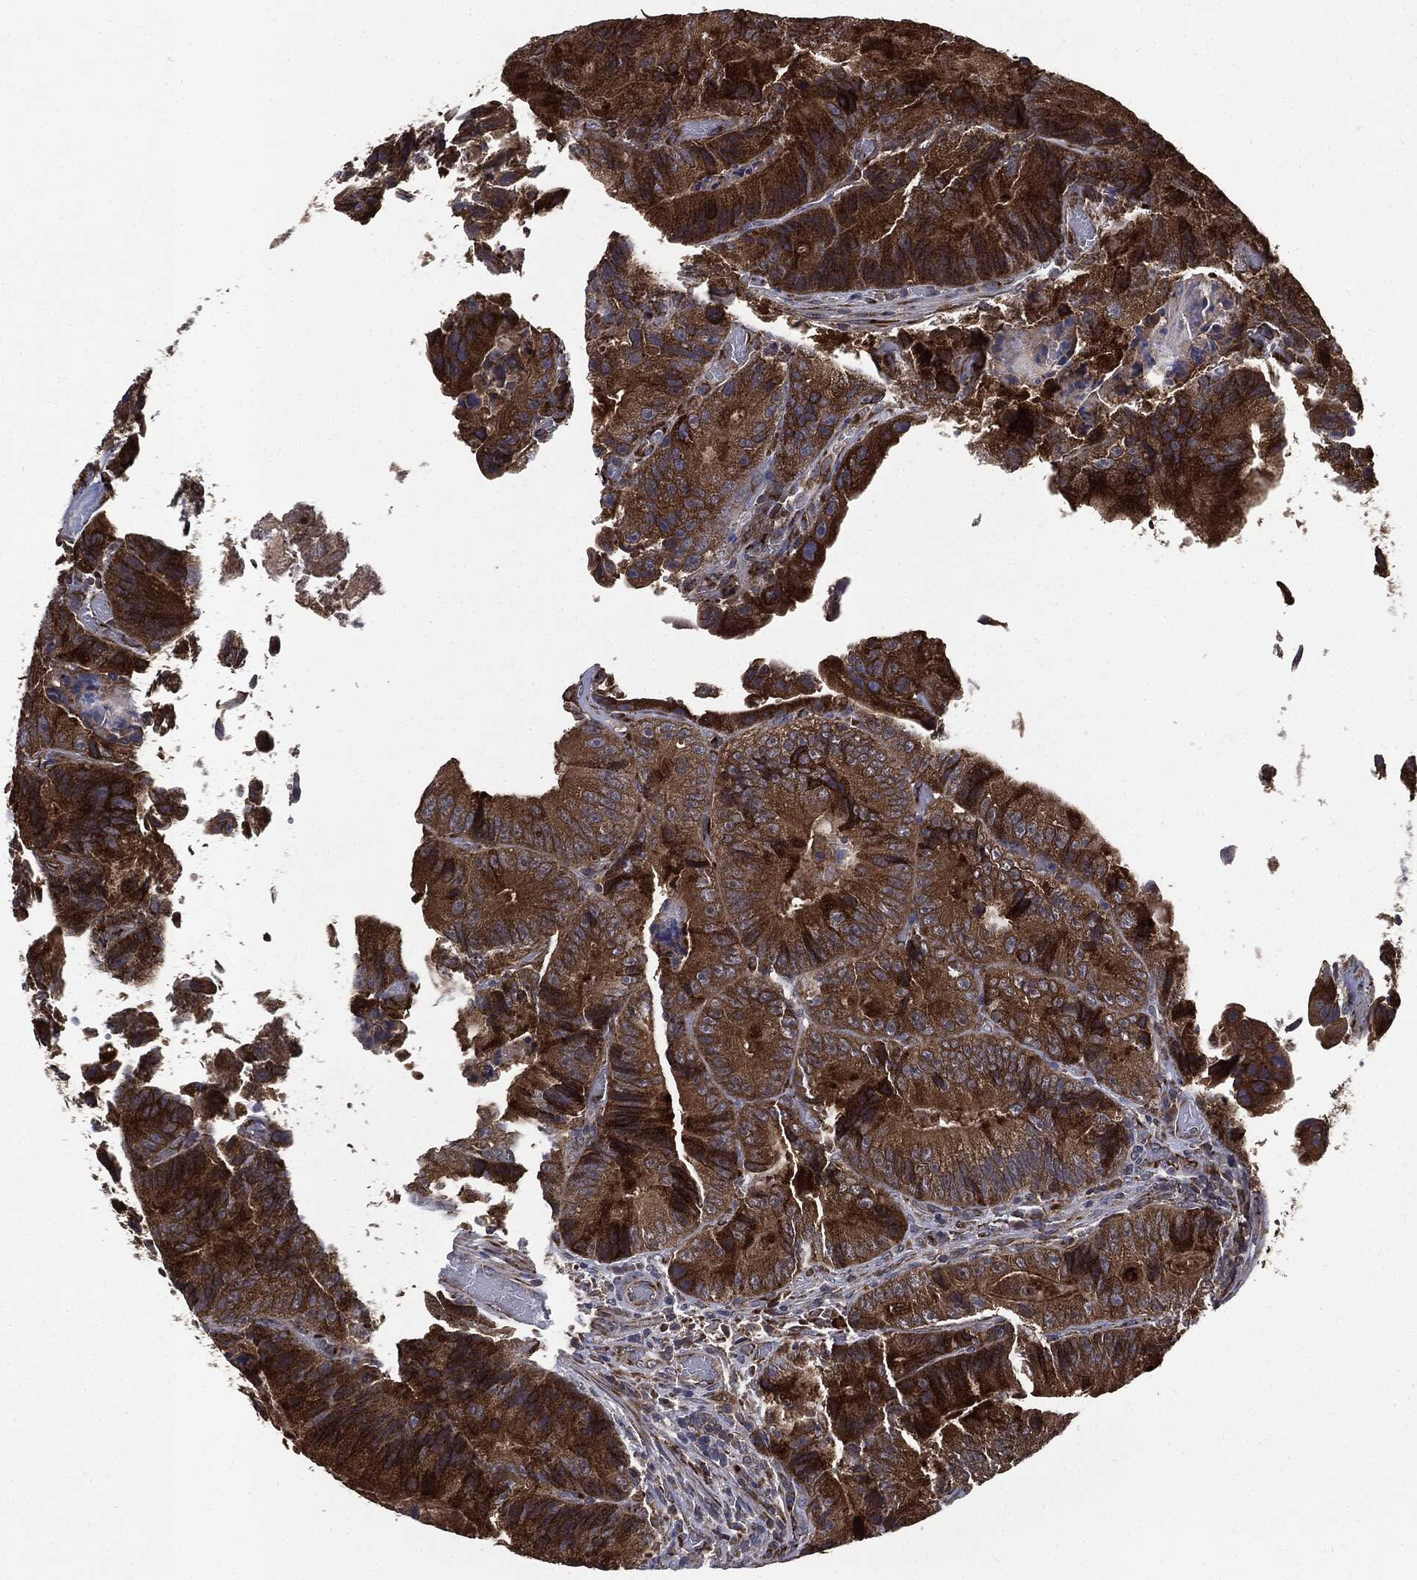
{"staining": {"intensity": "strong", "quantity": ">75%", "location": "cytoplasmic/membranous"}, "tissue": "colorectal cancer", "cell_type": "Tumor cells", "image_type": "cancer", "snomed": [{"axis": "morphology", "description": "Adenocarcinoma, NOS"}, {"axis": "topography", "description": "Colon"}], "caption": "Protein expression analysis of human adenocarcinoma (colorectal) reveals strong cytoplasmic/membranous positivity in about >75% of tumor cells.", "gene": "PLOD3", "patient": {"sex": "female", "age": 86}}